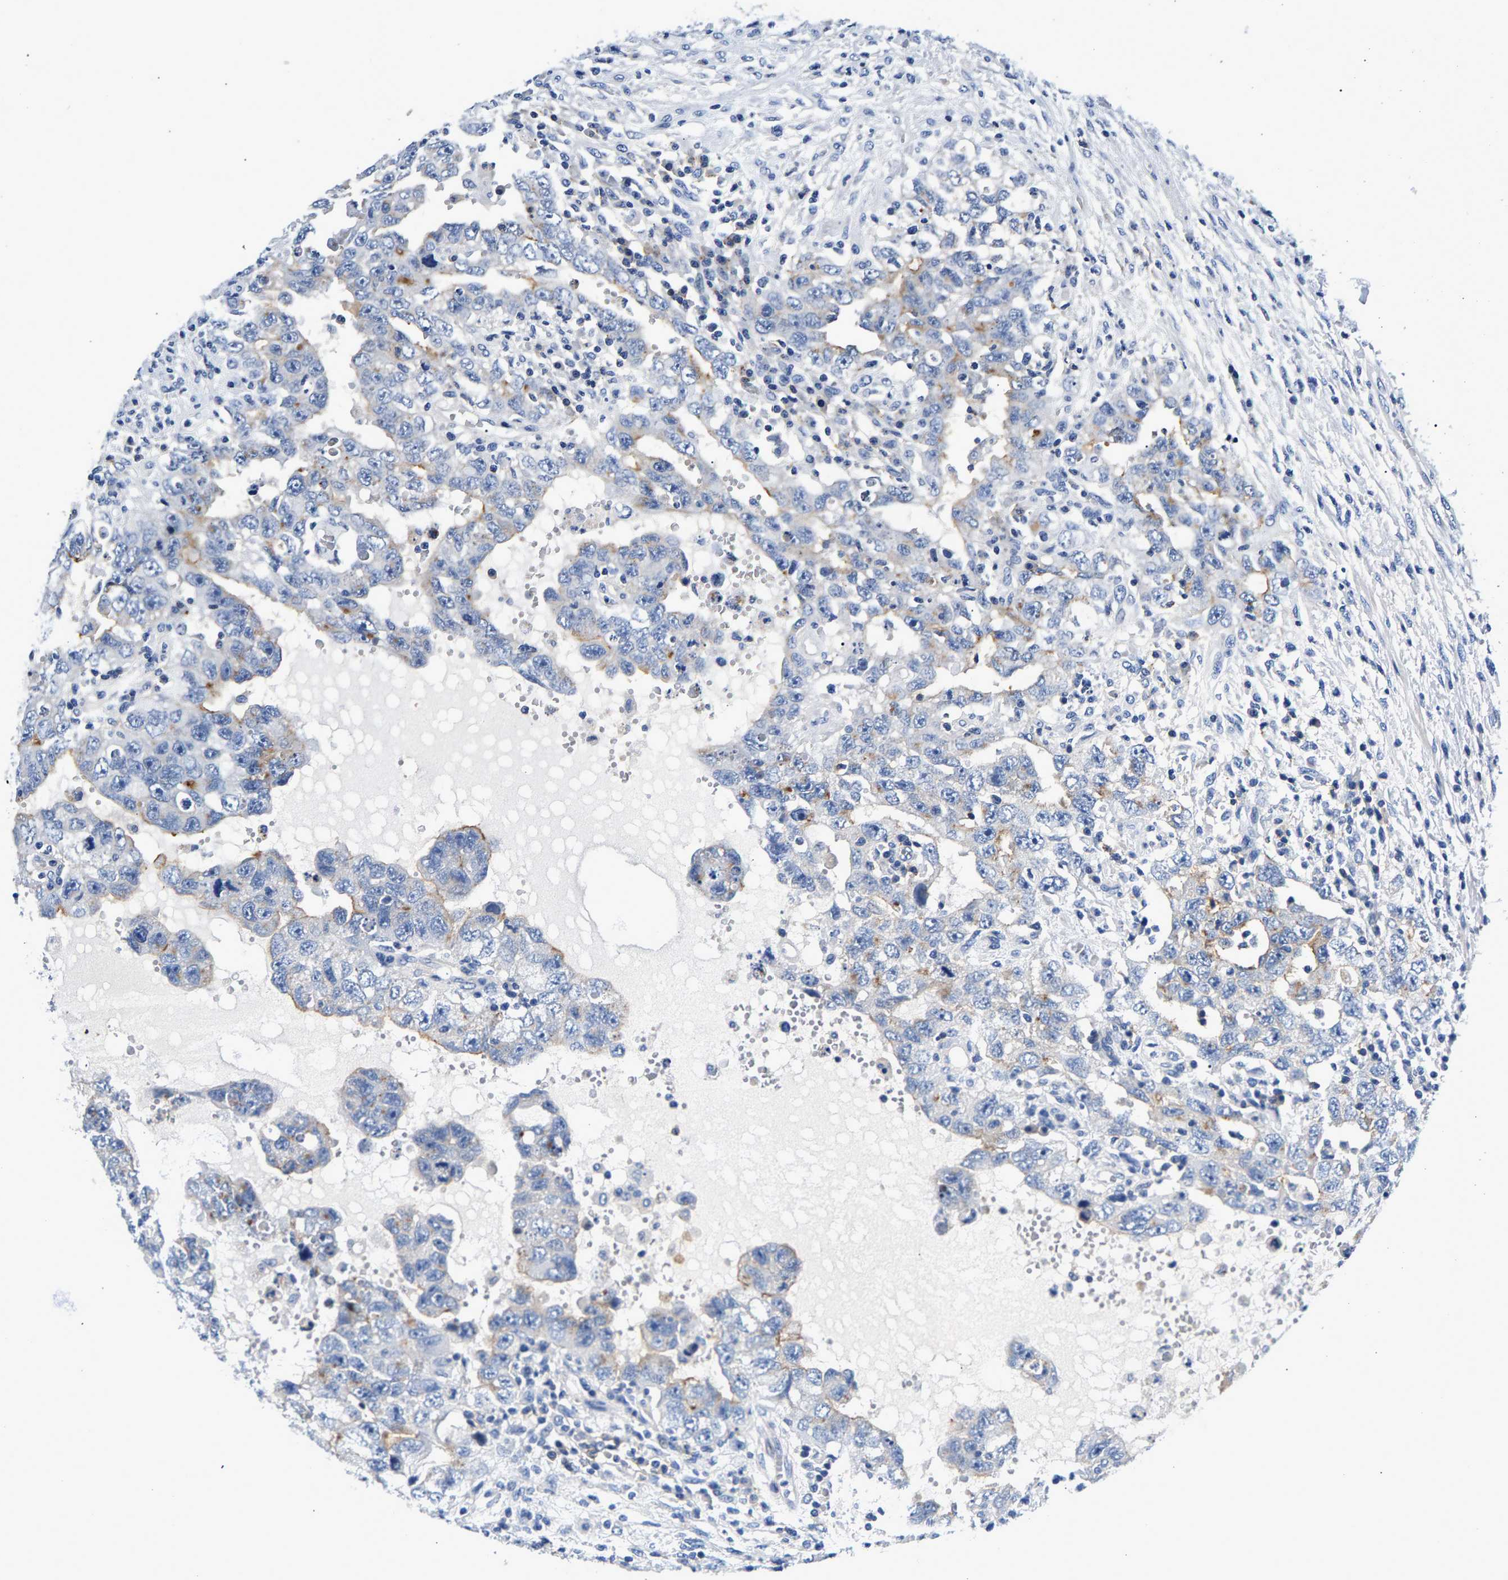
{"staining": {"intensity": "weak", "quantity": "<25%", "location": "cytoplasmic/membranous"}, "tissue": "testis cancer", "cell_type": "Tumor cells", "image_type": "cancer", "snomed": [{"axis": "morphology", "description": "Carcinoma, Embryonal, NOS"}, {"axis": "topography", "description": "Testis"}], "caption": "Tumor cells are negative for protein expression in human testis cancer (embryonal carcinoma).", "gene": "P2RY4", "patient": {"sex": "male", "age": 26}}